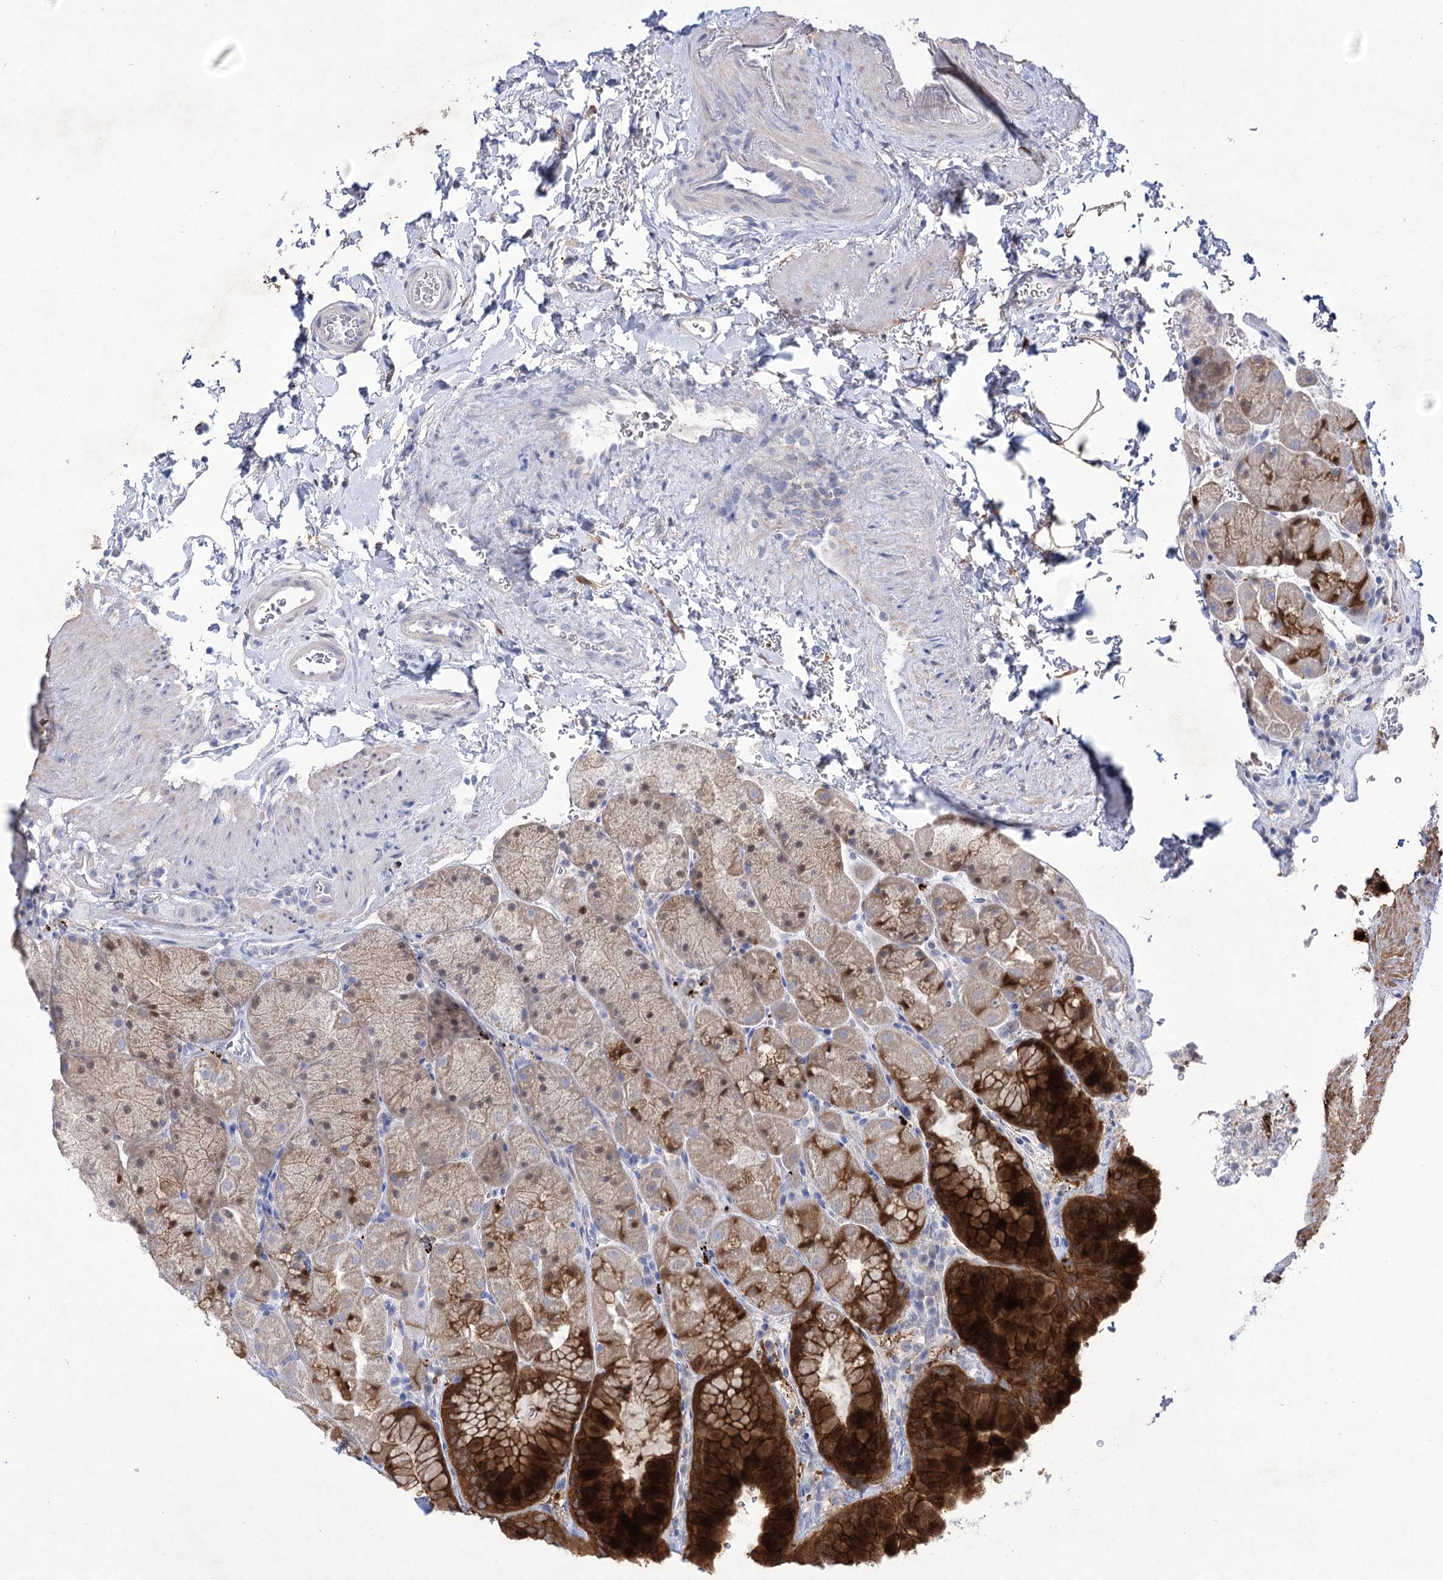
{"staining": {"intensity": "strong", "quantity": "25%-75%", "location": "cytoplasmic/membranous,nuclear"}, "tissue": "stomach", "cell_type": "Glandular cells", "image_type": "normal", "snomed": [{"axis": "morphology", "description": "Normal tissue, NOS"}, {"axis": "topography", "description": "Stomach, upper"}, {"axis": "topography", "description": "Stomach, lower"}], "caption": "A brown stain highlights strong cytoplasmic/membranous,nuclear expression of a protein in glandular cells of normal stomach.", "gene": "UGDH", "patient": {"sex": "male", "age": 67}}